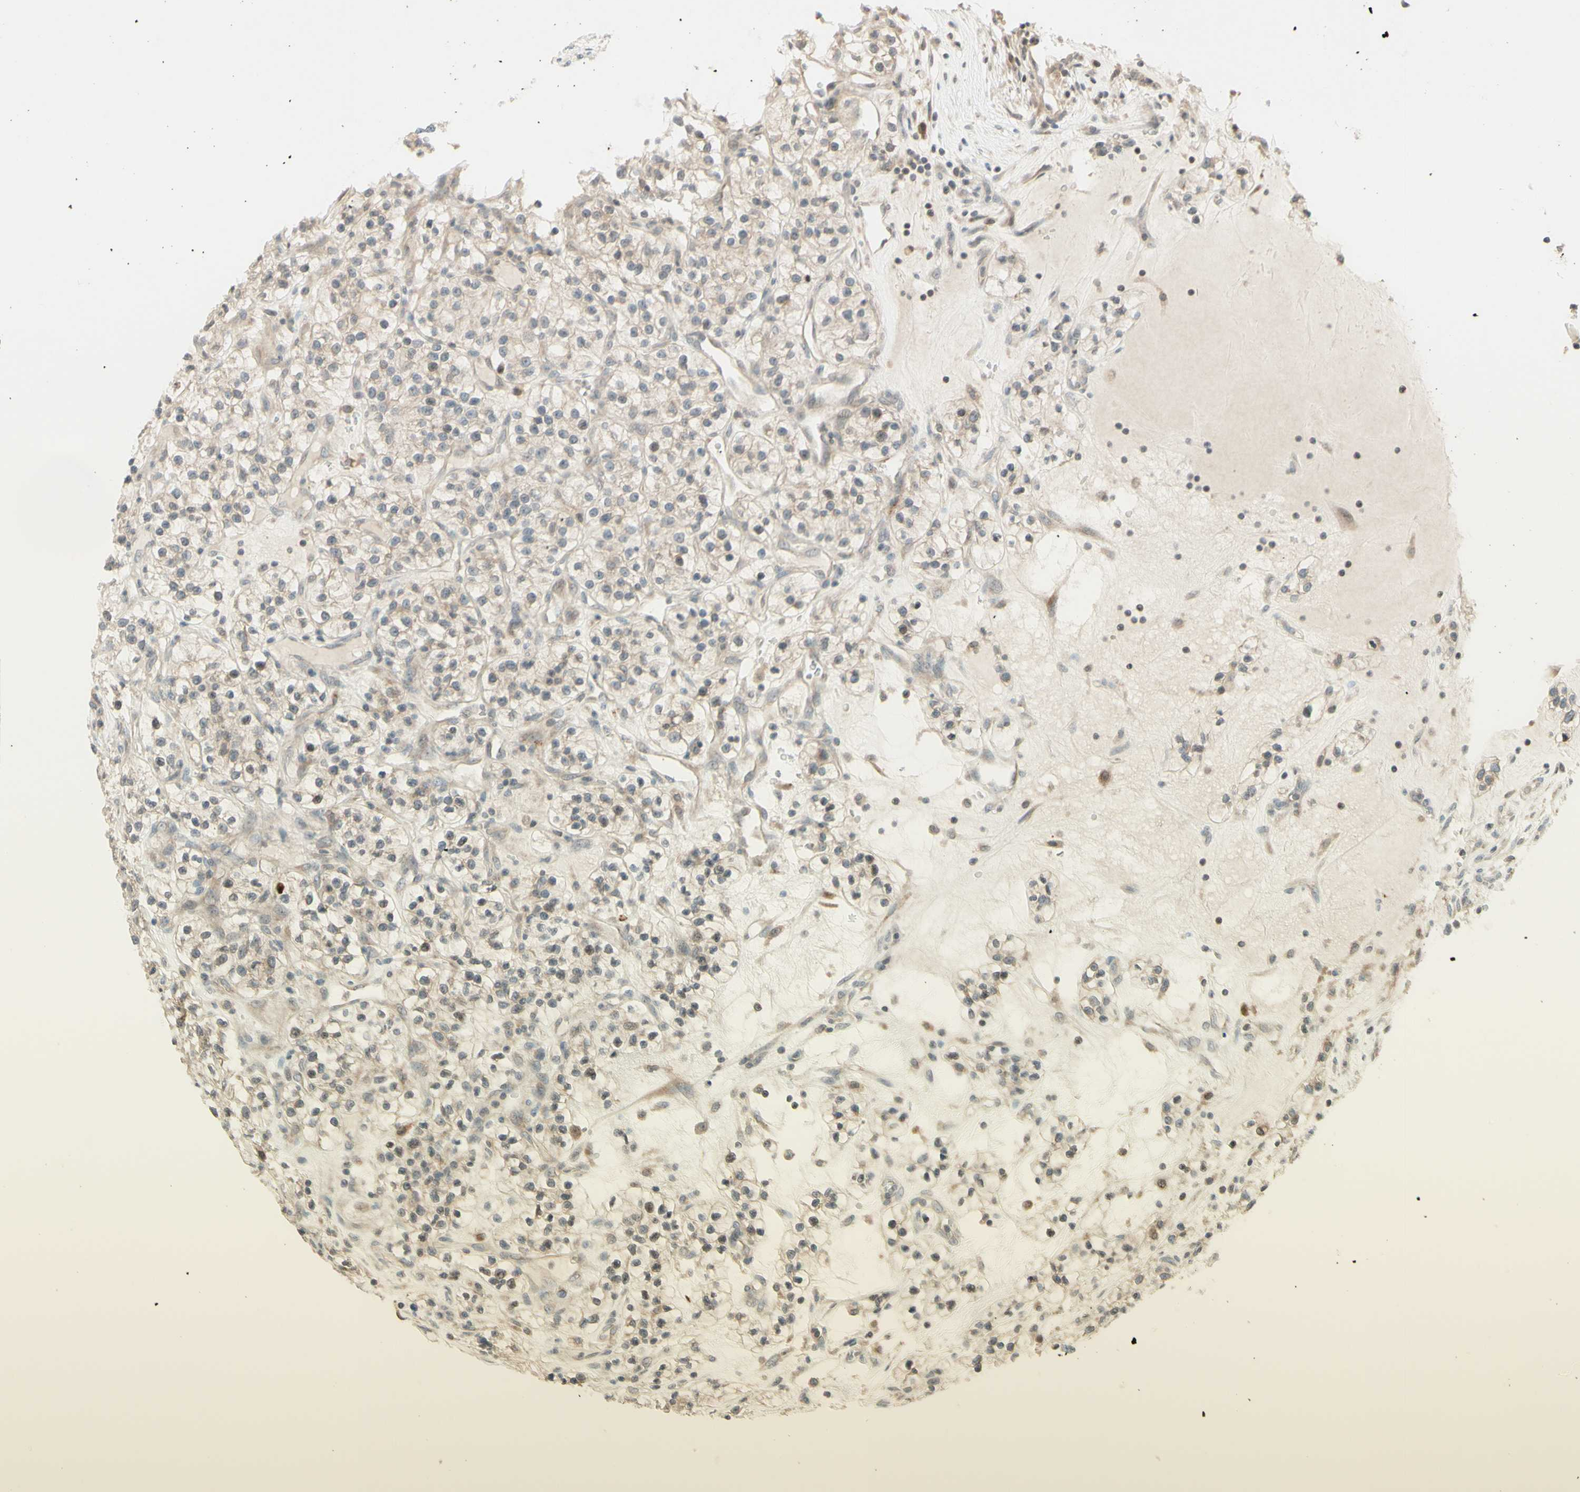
{"staining": {"intensity": "weak", "quantity": "25%-75%", "location": "cytoplasmic/membranous"}, "tissue": "renal cancer", "cell_type": "Tumor cells", "image_type": "cancer", "snomed": [{"axis": "morphology", "description": "Adenocarcinoma, NOS"}, {"axis": "topography", "description": "Kidney"}], "caption": "A micrograph of human renal cancer (adenocarcinoma) stained for a protein reveals weak cytoplasmic/membranous brown staining in tumor cells. (DAB IHC with brightfield microscopy, high magnification).", "gene": "ZW10", "patient": {"sex": "female", "age": 57}}